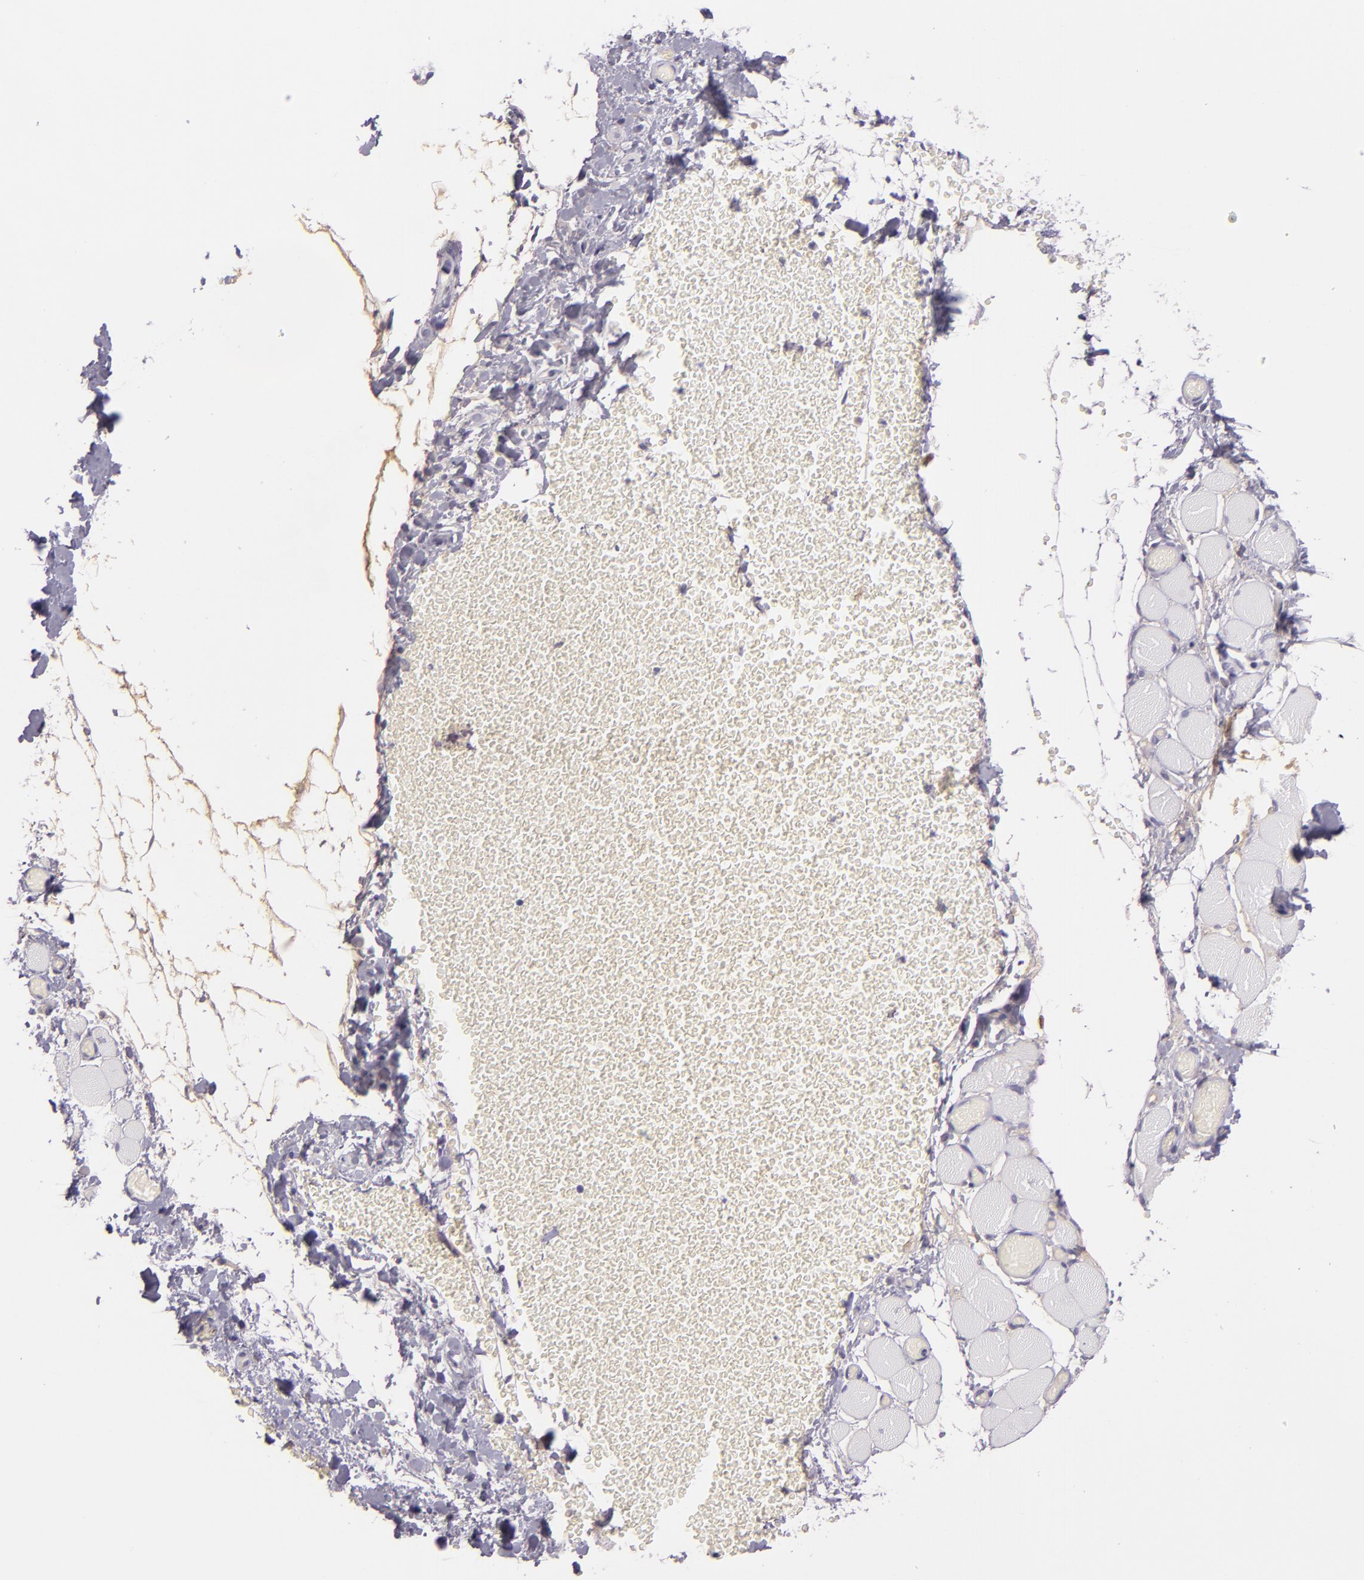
{"staining": {"intensity": "negative", "quantity": "none", "location": "none"}, "tissue": "skeletal muscle", "cell_type": "Myocytes", "image_type": "normal", "snomed": [{"axis": "morphology", "description": "Normal tissue, NOS"}, {"axis": "topography", "description": "Skeletal muscle"}, {"axis": "topography", "description": "Soft tissue"}], "caption": "IHC micrograph of normal skeletal muscle stained for a protein (brown), which shows no expression in myocytes.", "gene": "CHEK2", "patient": {"sex": "female", "age": 58}}